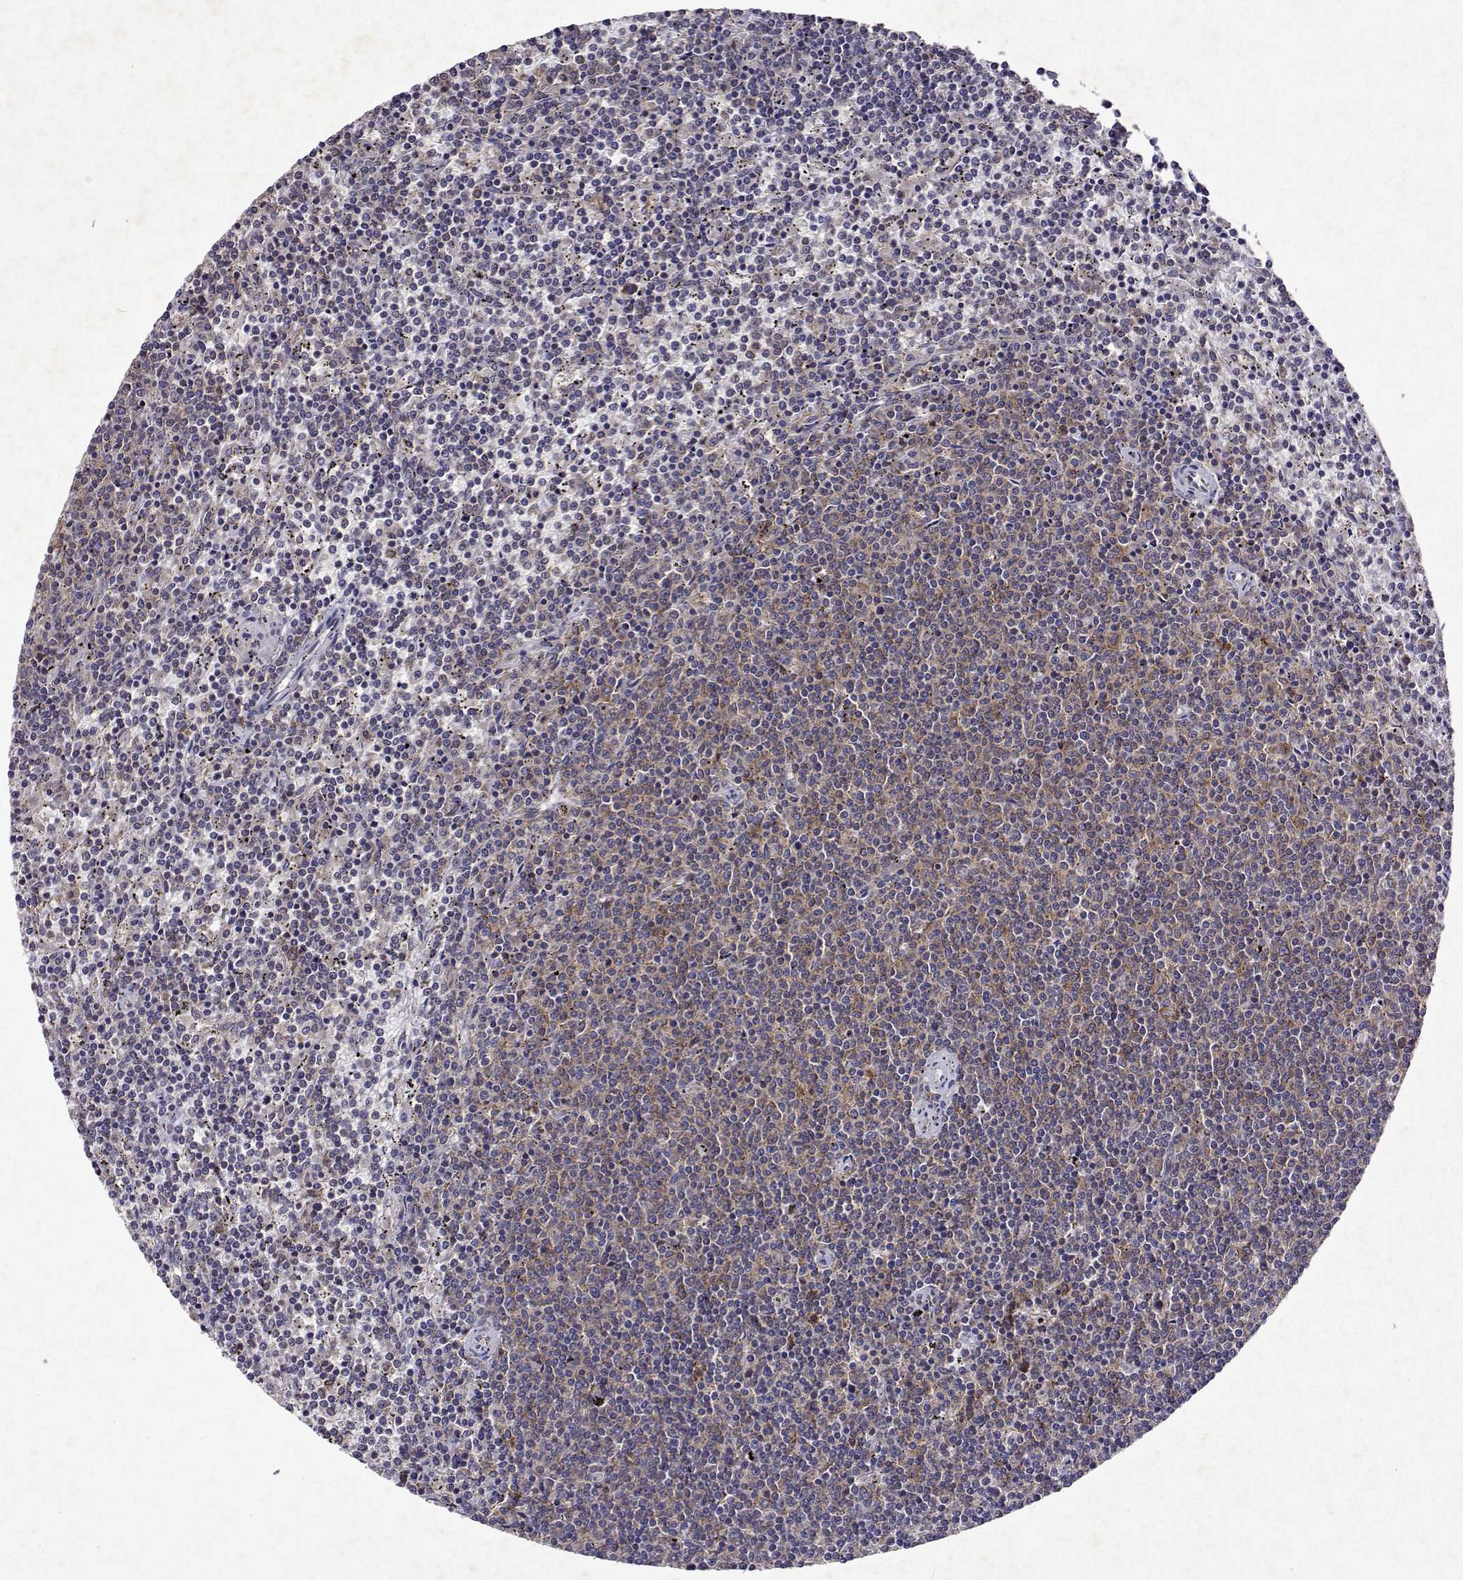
{"staining": {"intensity": "weak", "quantity": "<25%", "location": "cytoplasmic/membranous"}, "tissue": "lymphoma", "cell_type": "Tumor cells", "image_type": "cancer", "snomed": [{"axis": "morphology", "description": "Malignant lymphoma, non-Hodgkin's type, Low grade"}, {"axis": "topography", "description": "Spleen"}], "caption": "A high-resolution image shows immunohistochemistry (IHC) staining of malignant lymphoma, non-Hodgkin's type (low-grade), which exhibits no significant positivity in tumor cells.", "gene": "TARBP2", "patient": {"sex": "female", "age": 50}}